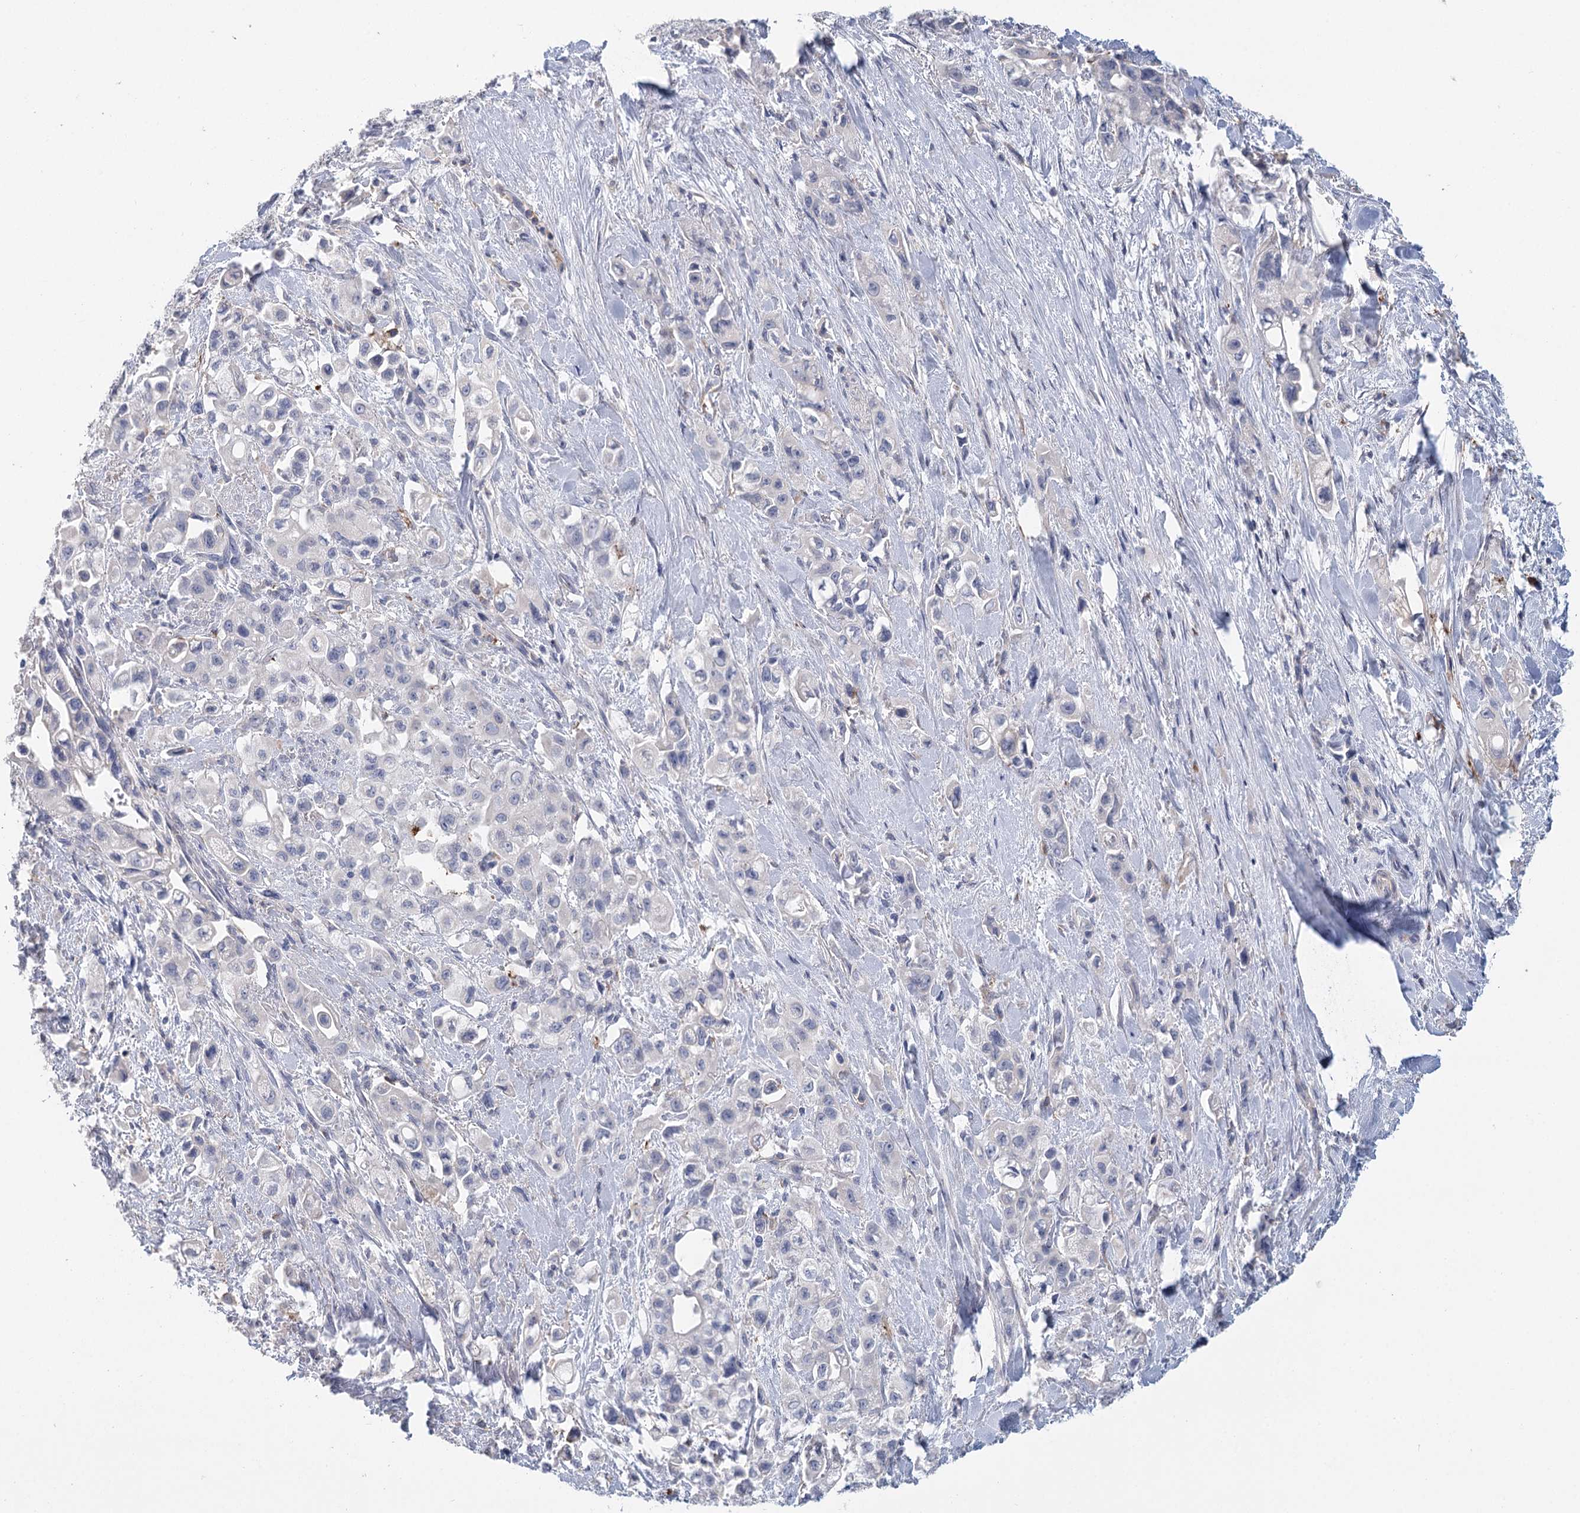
{"staining": {"intensity": "negative", "quantity": "none", "location": "none"}, "tissue": "pancreatic cancer", "cell_type": "Tumor cells", "image_type": "cancer", "snomed": [{"axis": "morphology", "description": "Adenocarcinoma, NOS"}, {"axis": "topography", "description": "Pancreas"}], "caption": "This is an immunohistochemistry histopathology image of pancreatic cancer. There is no staining in tumor cells.", "gene": "ARHGAP44", "patient": {"sex": "female", "age": 66}}